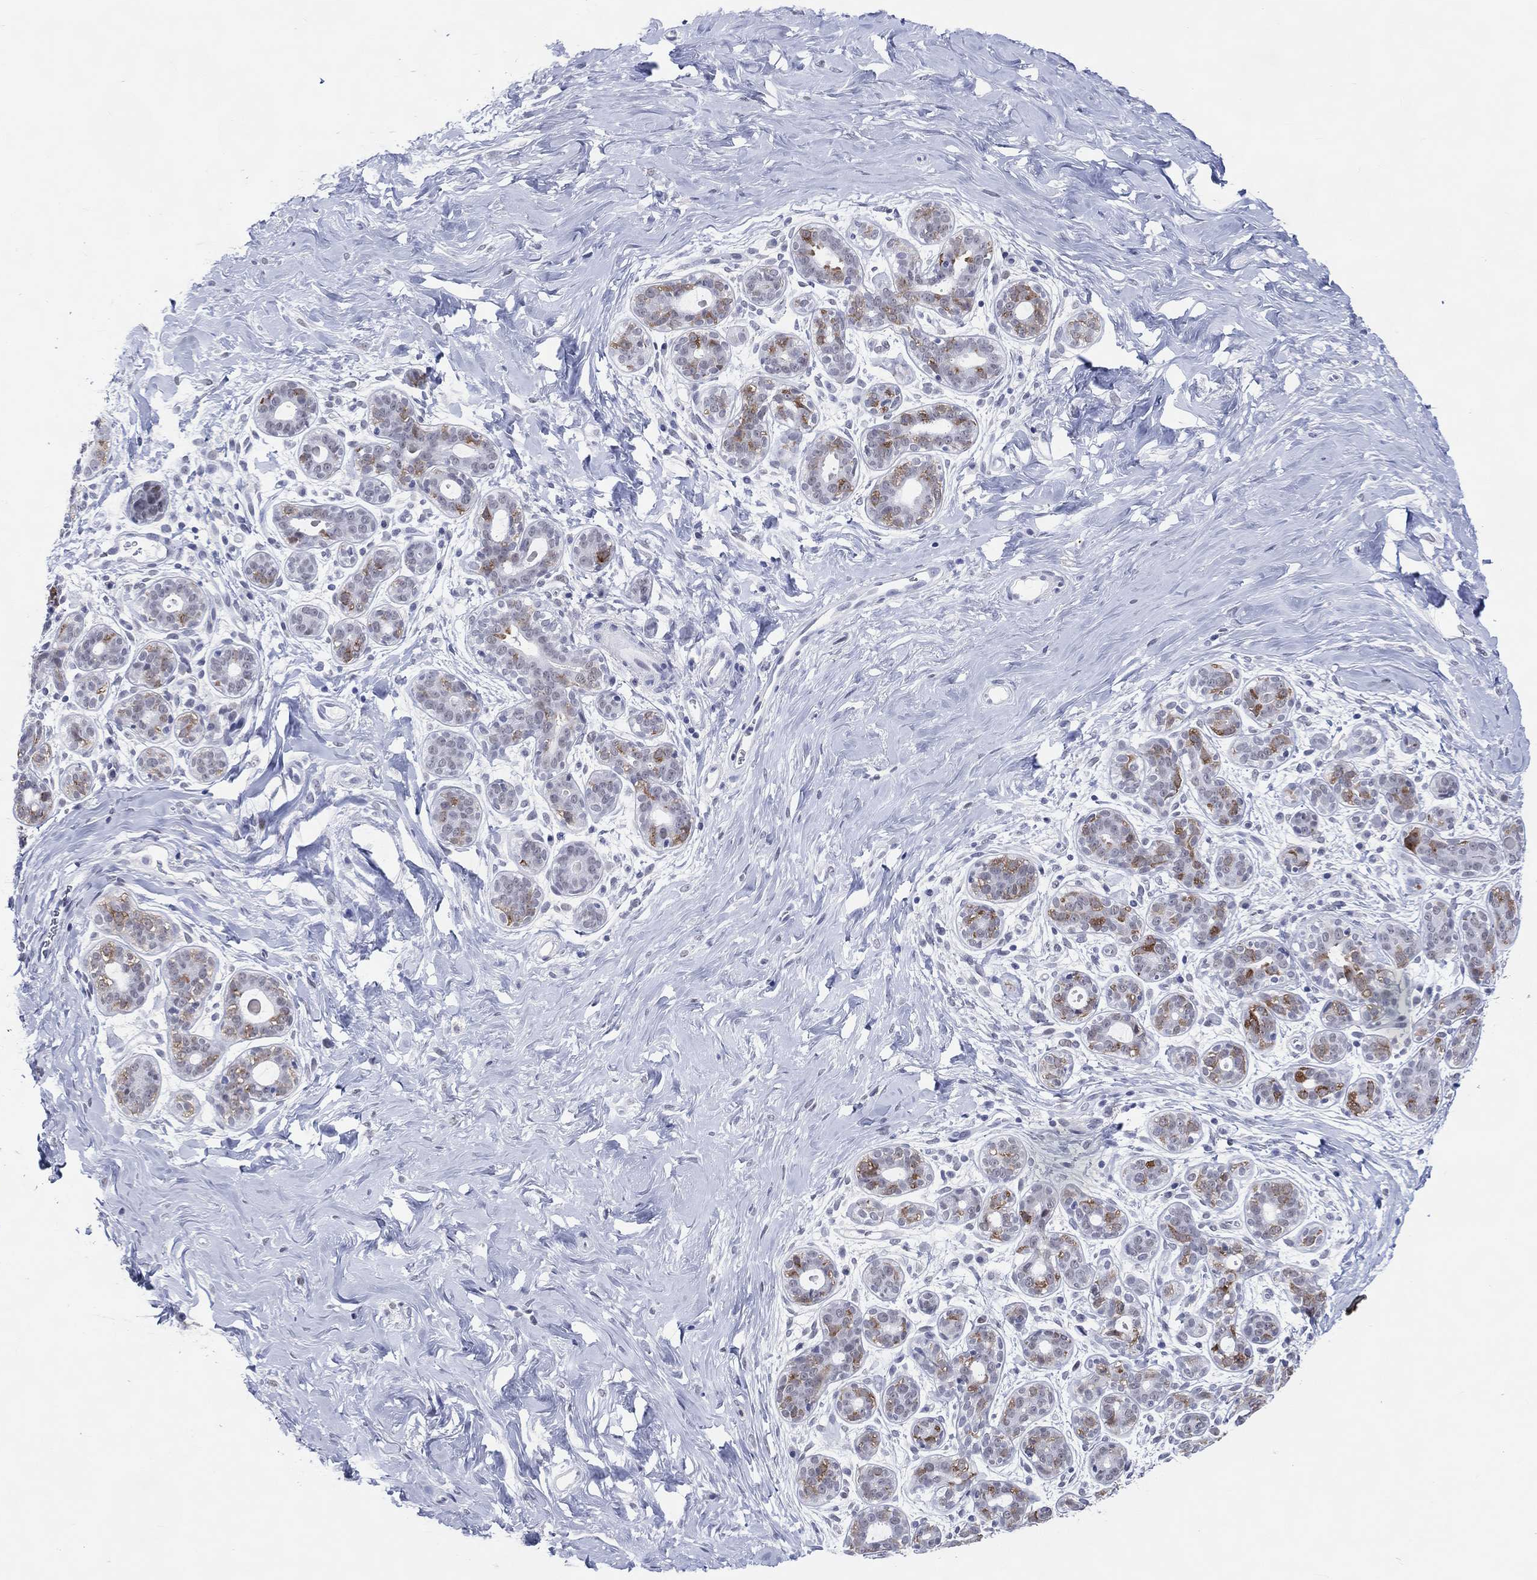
{"staining": {"intensity": "negative", "quantity": "none", "location": "none"}, "tissue": "breast", "cell_type": "Adipocytes", "image_type": "normal", "snomed": [{"axis": "morphology", "description": "Normal tissue, NOS"}, {"axis": "topography", "description": "Breast"}], "caption": "IHC of unremarkable human breast shows no positivity in adipocytes.", "gene": "CFAP58", "patient": {"sex": "female", "age": 43}}